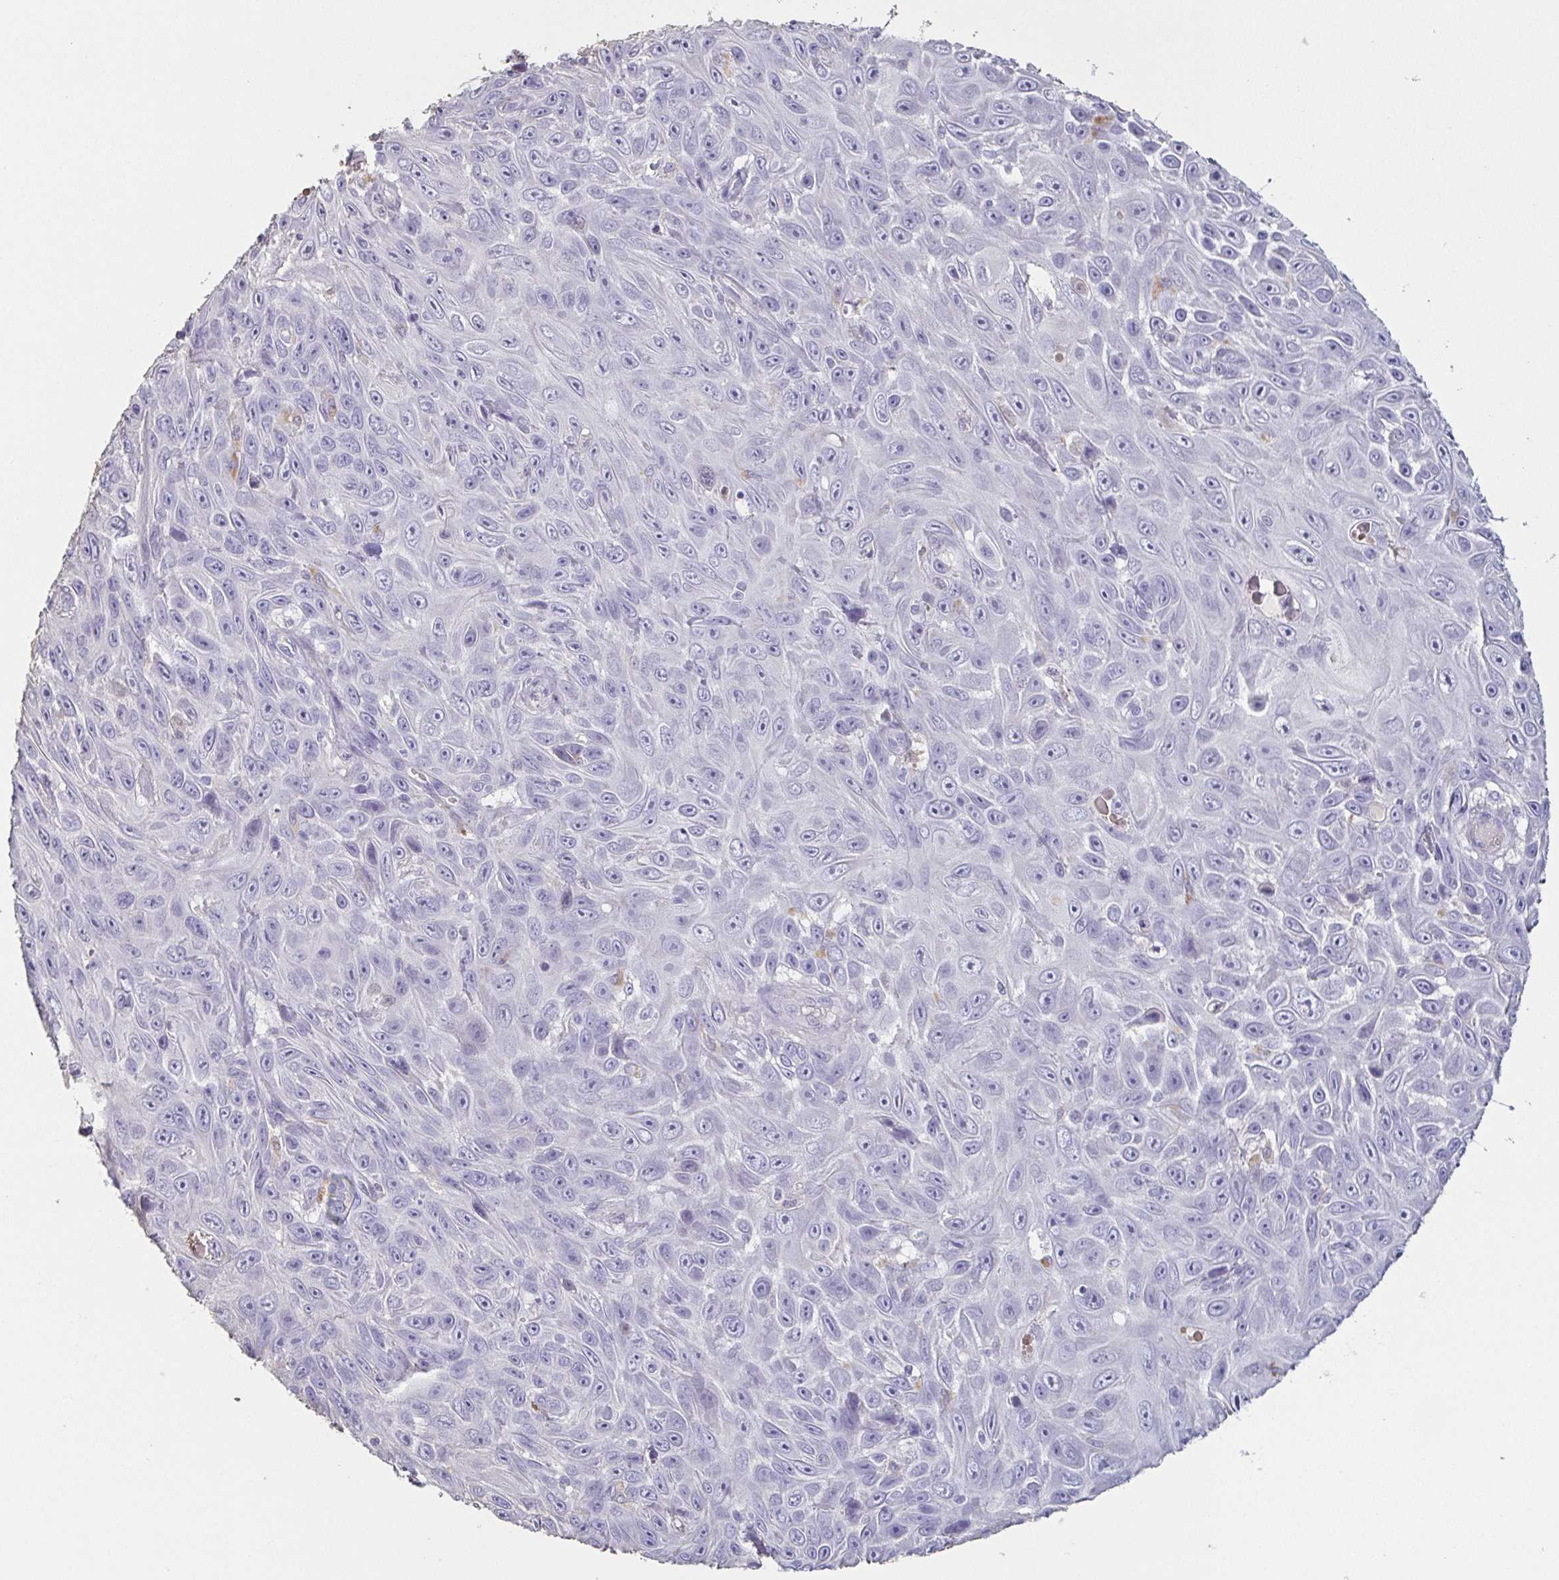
{"staining": {"intensity": "negative", "quantity": "none", "location": "none"}, "tissue": "skin cancer", "cell_type": "Tumor cells", "image_type": "cancer", "snomed": [{"axis": "morphology", "description": "Squamous cell carcinoma, NOS"}, {"axis": "topography", "description": "Skin"}], "caption": "Tumor cells are negative for protein expression in human skin cancer. (DAB IHC with hematoxylin counter stain).", "gene": "BPIFA2", "patient": {"sex": "male", "age": 82}}